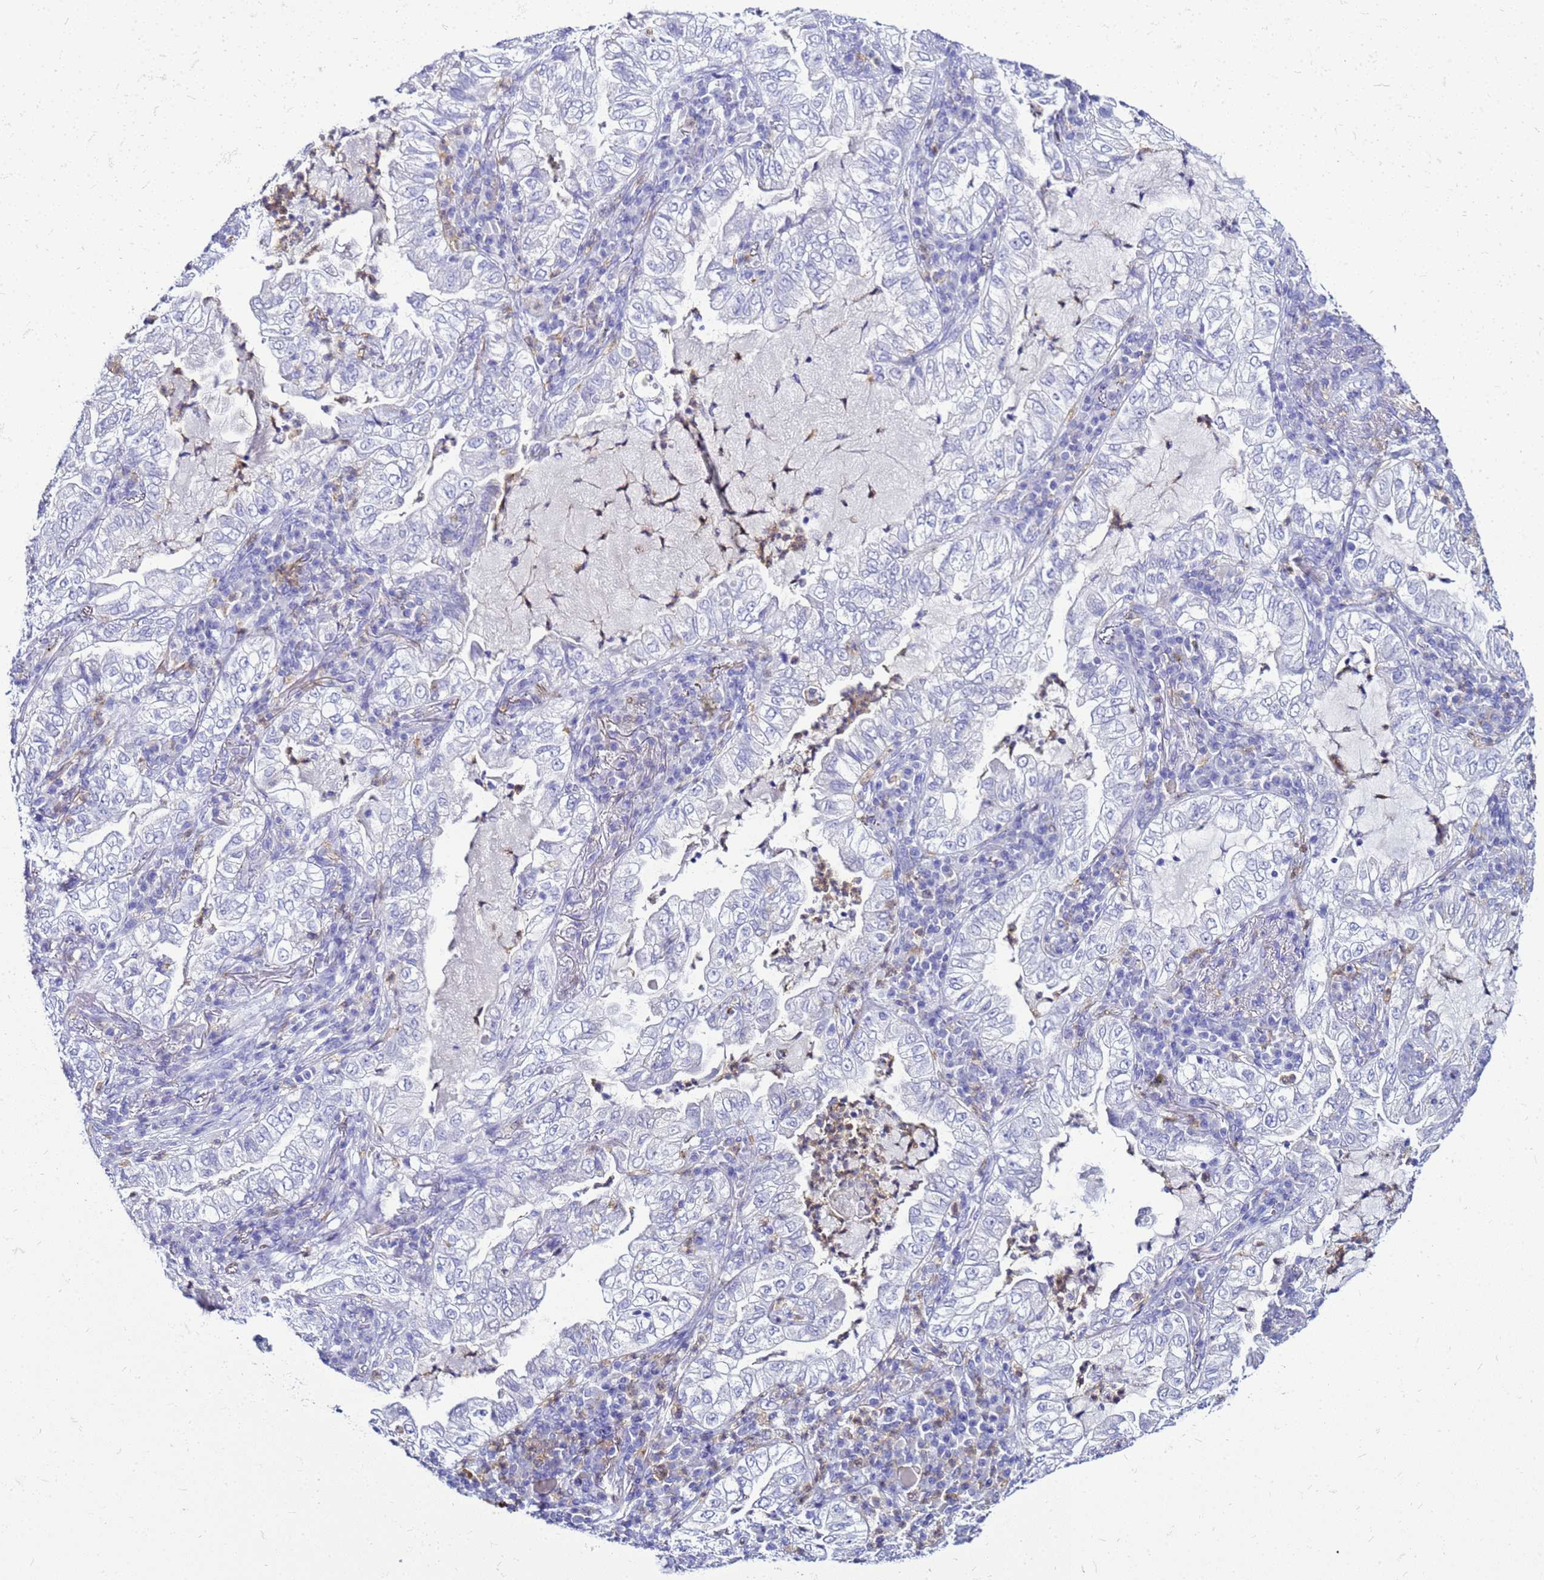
{"staining": {"intensity": "negative", "quantity": "none", "location": "none"}, "tissue": "lung cancer", "cell_type": "Tumor cells", "image_type": "cancer", "snomed": [{"axis": "morphology", "description": "Adenocarcinoma, NOS"}, {"axis": "topography", "description": "Lung"}], "caption": "Tumor cells show no significant protein positivity in lung cancer.", "gene": "CSTA", "patient": {"sex": "female", "age": 73}}